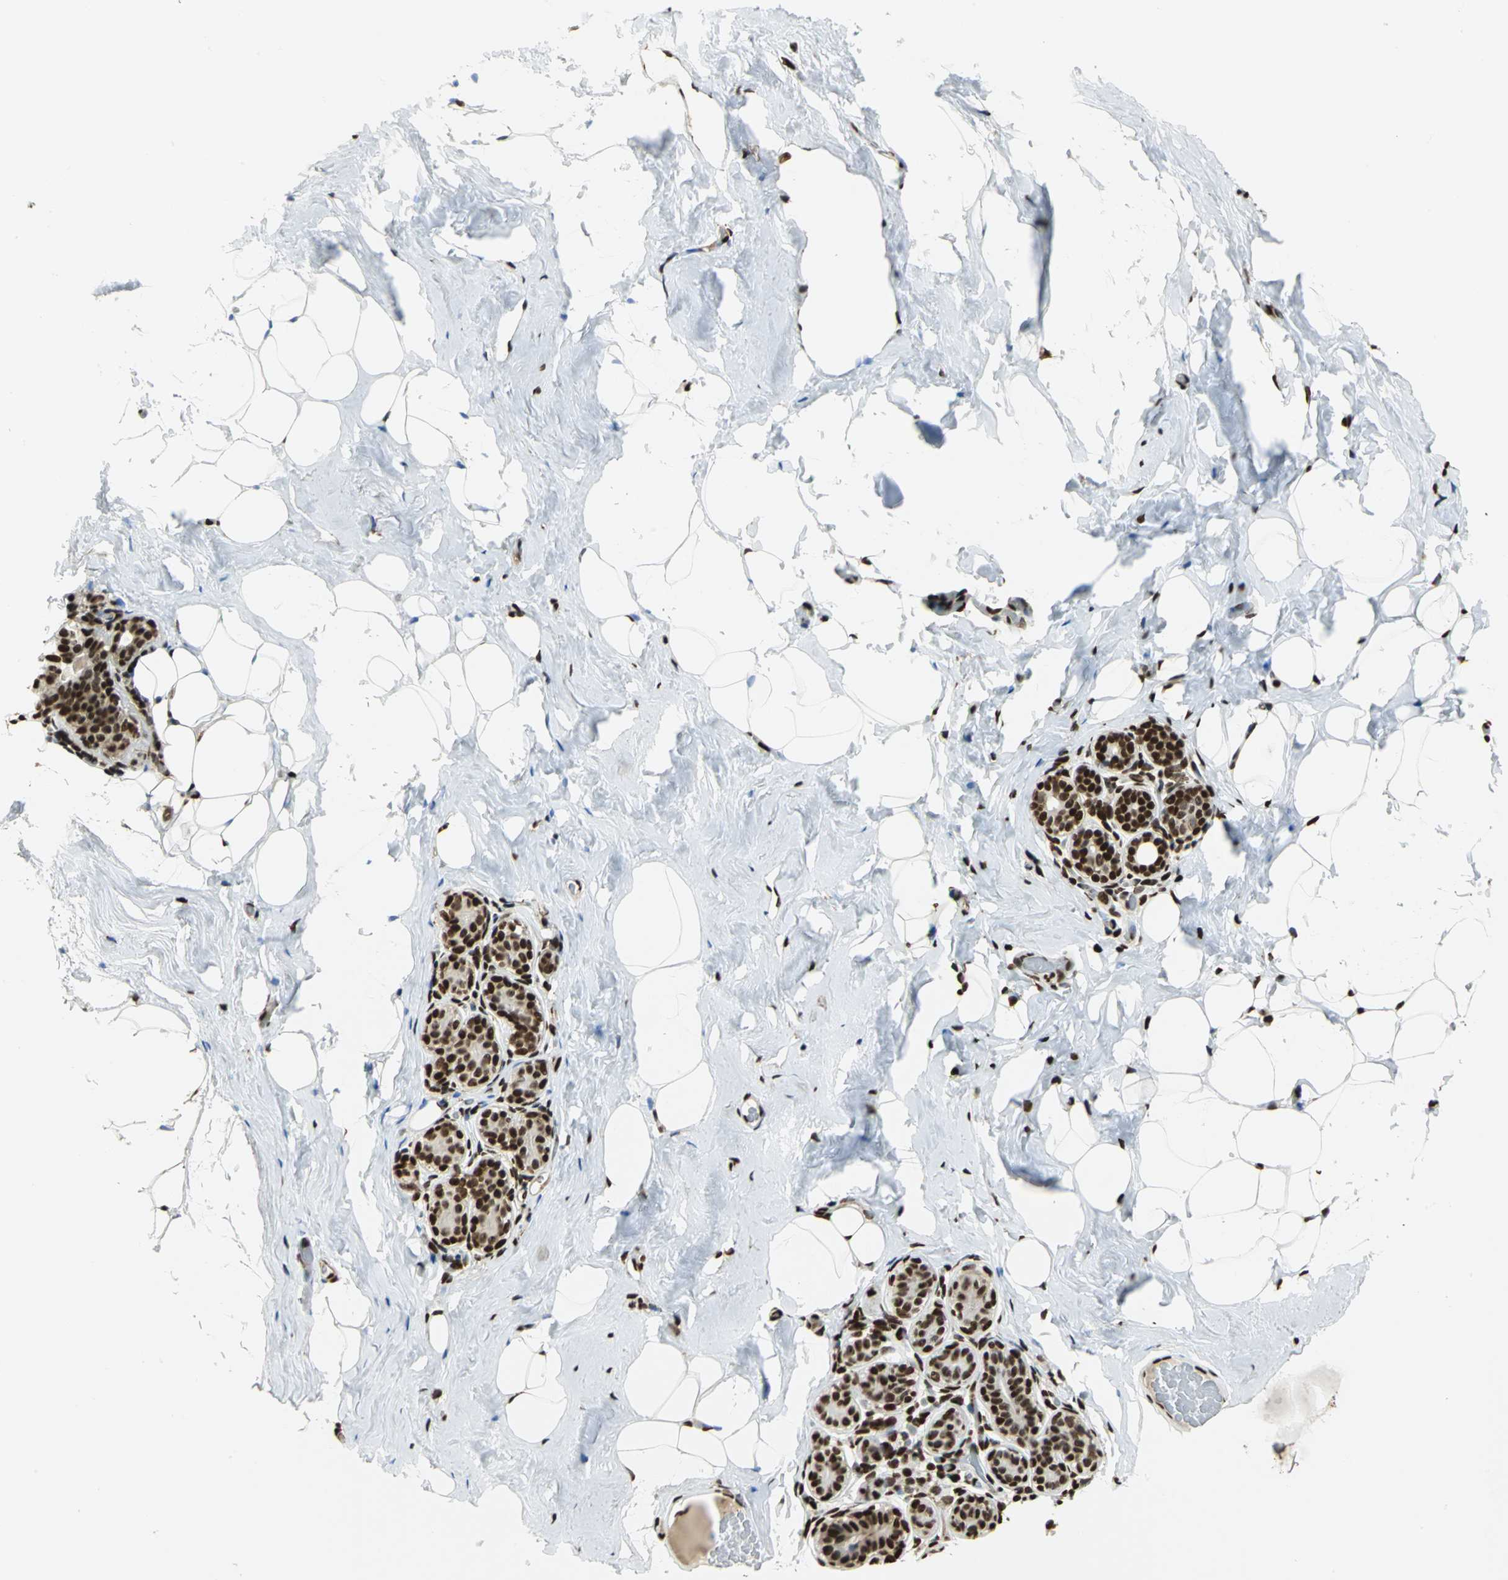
{"staining": {"intensity": "strong", "quantity": ">75%", "location": "nuclear"}, "tissue": "breast", "cell_type": "Adipocytes", "image_type": "normal", "snomed": [{"axis": "morphology", "description": "Normal tissue, NOS"}, {"axis": "topography", "description": "Breast"}, {"axis": "topography", "description": "Soft tissue"}], "caption": "Benign breast shows strong nuclear expression in approximately >75% of adipocytes.", "gene": "HMGB1", "patient": {"sex": "female", "age": 75}}